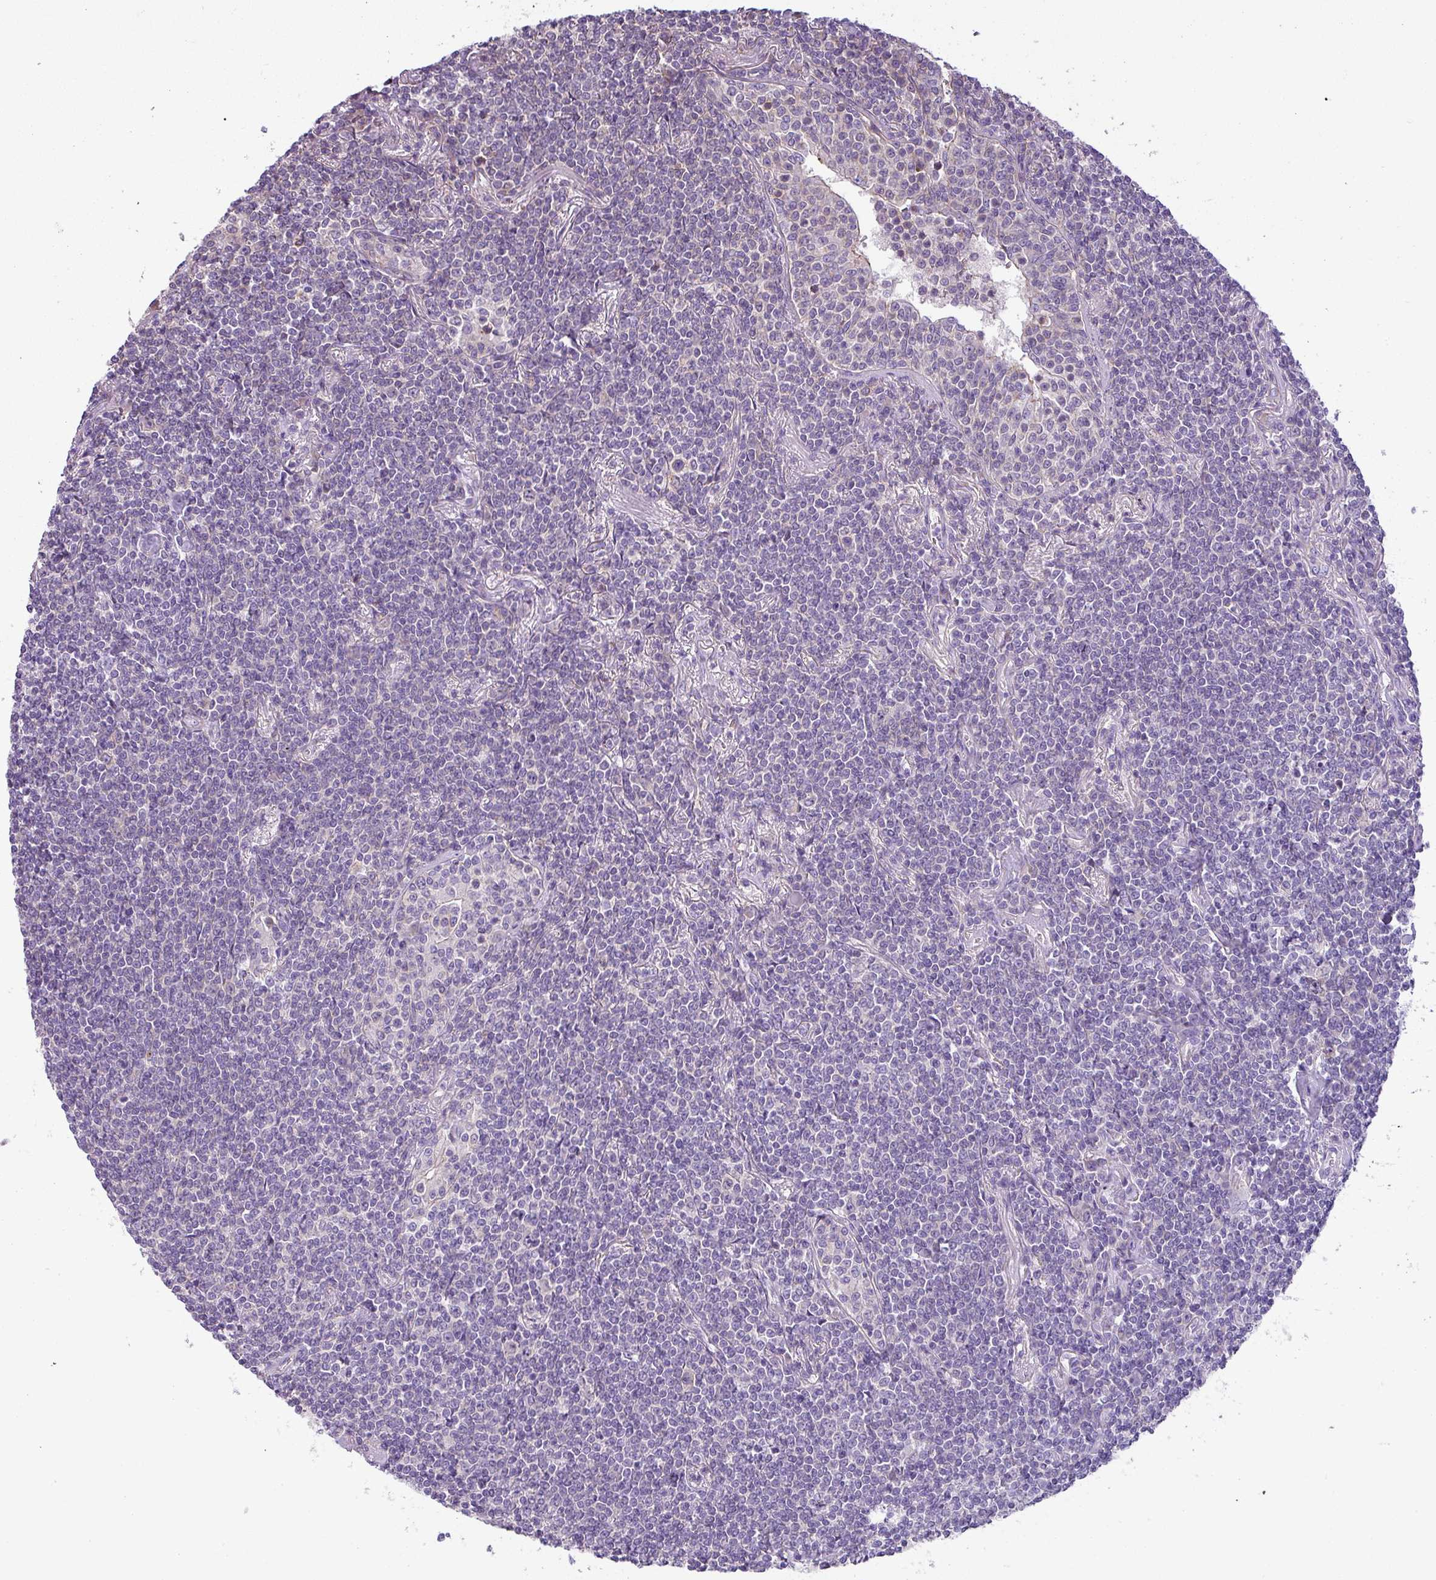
{"staining": {"intensity": "negative", "quantity": "none", "location": "none"}, "tissue": "lymphoma", "cell_type": "Tumor cells", "image_type": "cancer", "snomed": [{"axis": "morphology", "description": "Malignant lymphoma, non-Hodgkin's type, Low grade"}, {"axis": "topography", "description": "Lung"}], "caption": "Low-grade malignant lymphoma, non-Hodgkin's type was stained to show a protein in brown. There is no significant positivity in tumor cells.", "gene": "PALS2", "patient": {"sex": "female", "age": 71}}